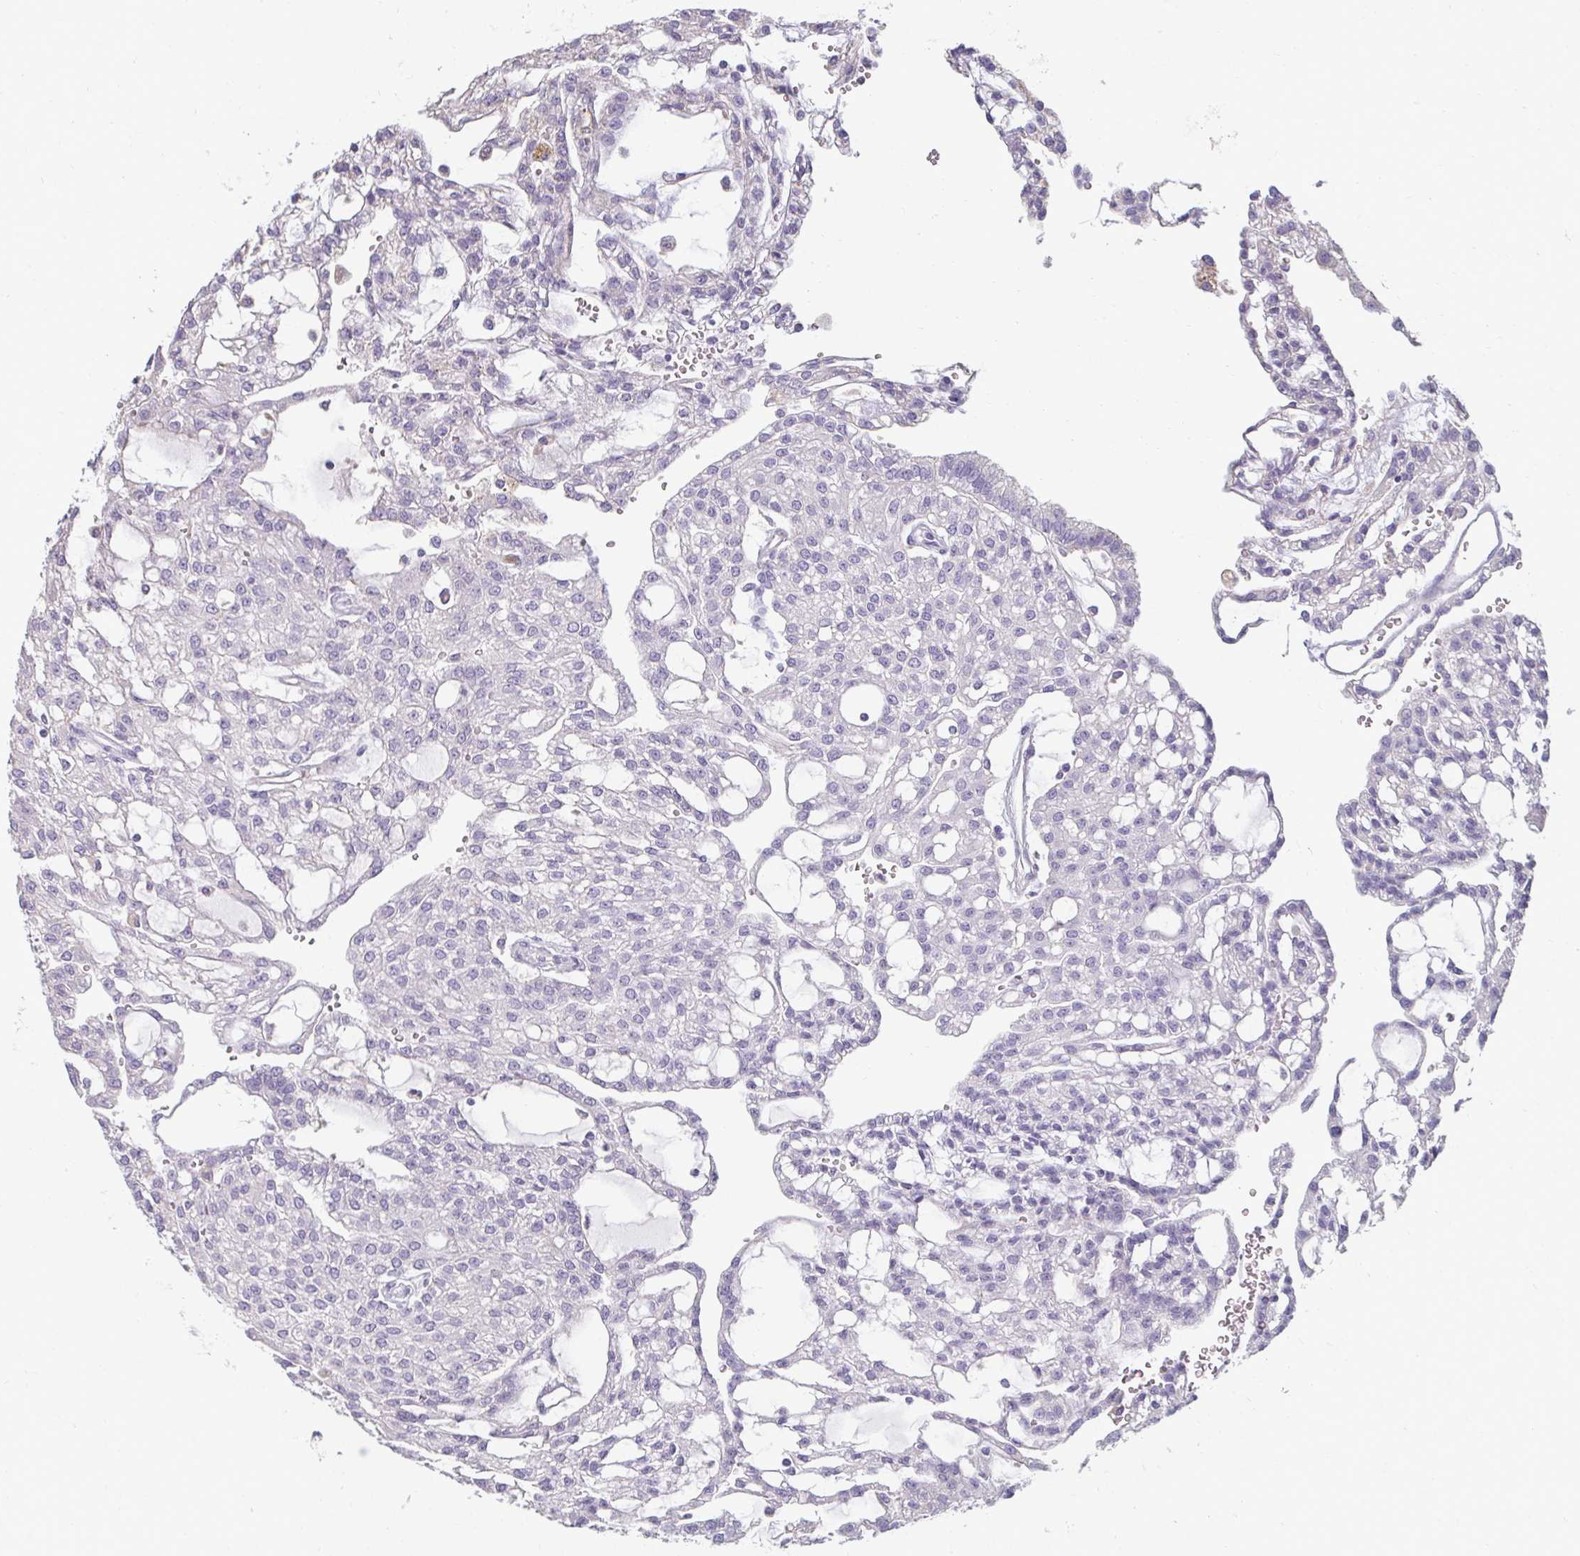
{"staining": {"intensity": "negative", "quantity": "none", "location": "none"}, "tissue": "renal cancer", "cell_type": "Tumor cells", "image_type": "cancer", "snomed": [{"axis": "morphology", "description": "Adenocarcinoma, NOS"}, {"axis": "topography", "description": "Kidney"}], "caption": "Immunohistochemical staining of human renal cancer displays no significant staining in tumor cells.", "gene": "PDE2A", "patient": {"sex": "male", "age": 63}}